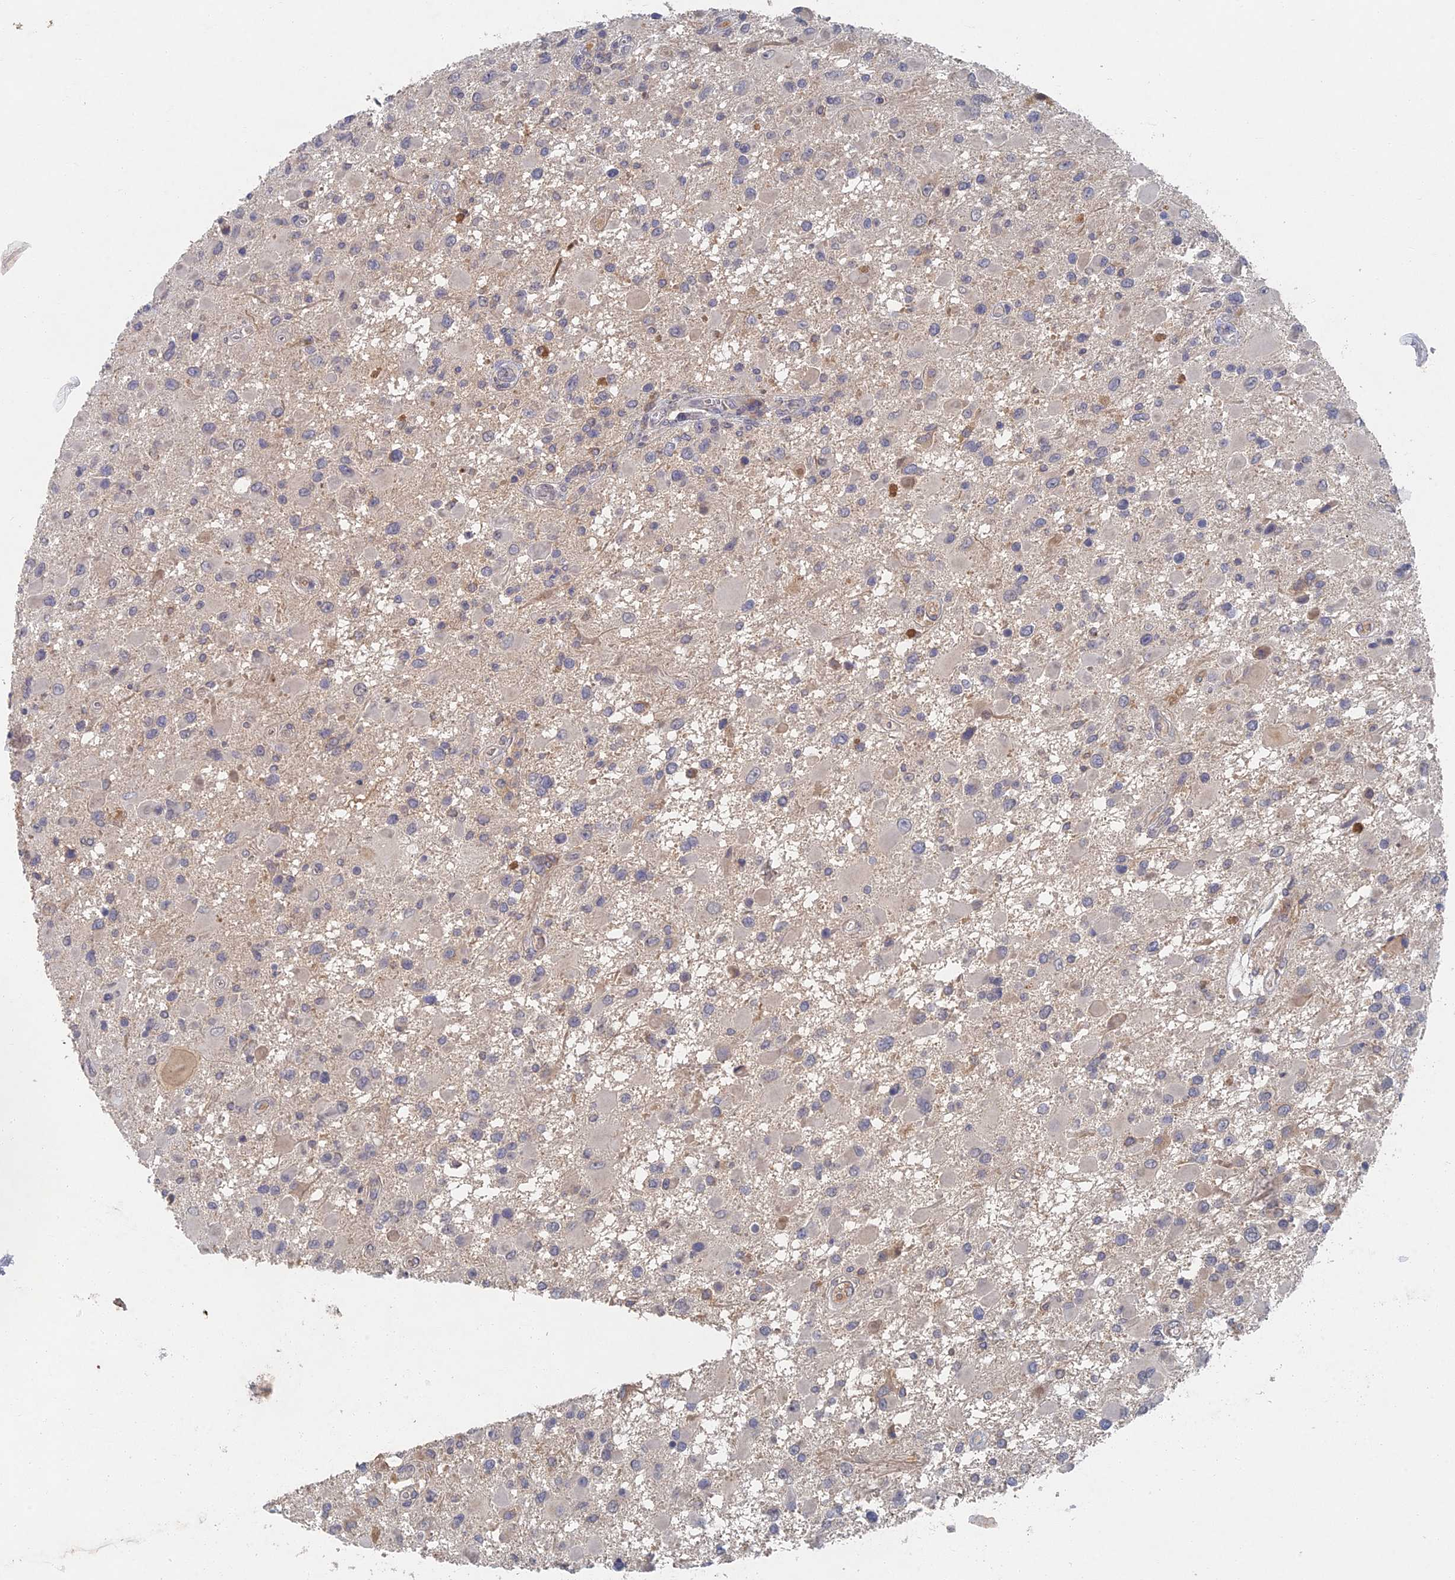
{"staining": {"intensity": "weak", "quantity": "<25%", "location": "cytoplasmic/membranous"}, "tissue": "glioma", "cell_type": "Tumor cells", "image_type": "cancer", "snomed": [{"axis": "morphology", "description": "Glioma, malignant, High grade"}, {"axis": "topography", "description": "Brain"}], "caption": "Immunohistochemistry of high-grade glioma (malignant) displays no staining in tumor cells. (DAB (3,3'-diaminobenzidine) immunohistochemistry visualized using brightfield microscopy, high magnification).", "gene": "GNA15", "patient": {"sex": "male", "age": 53}}